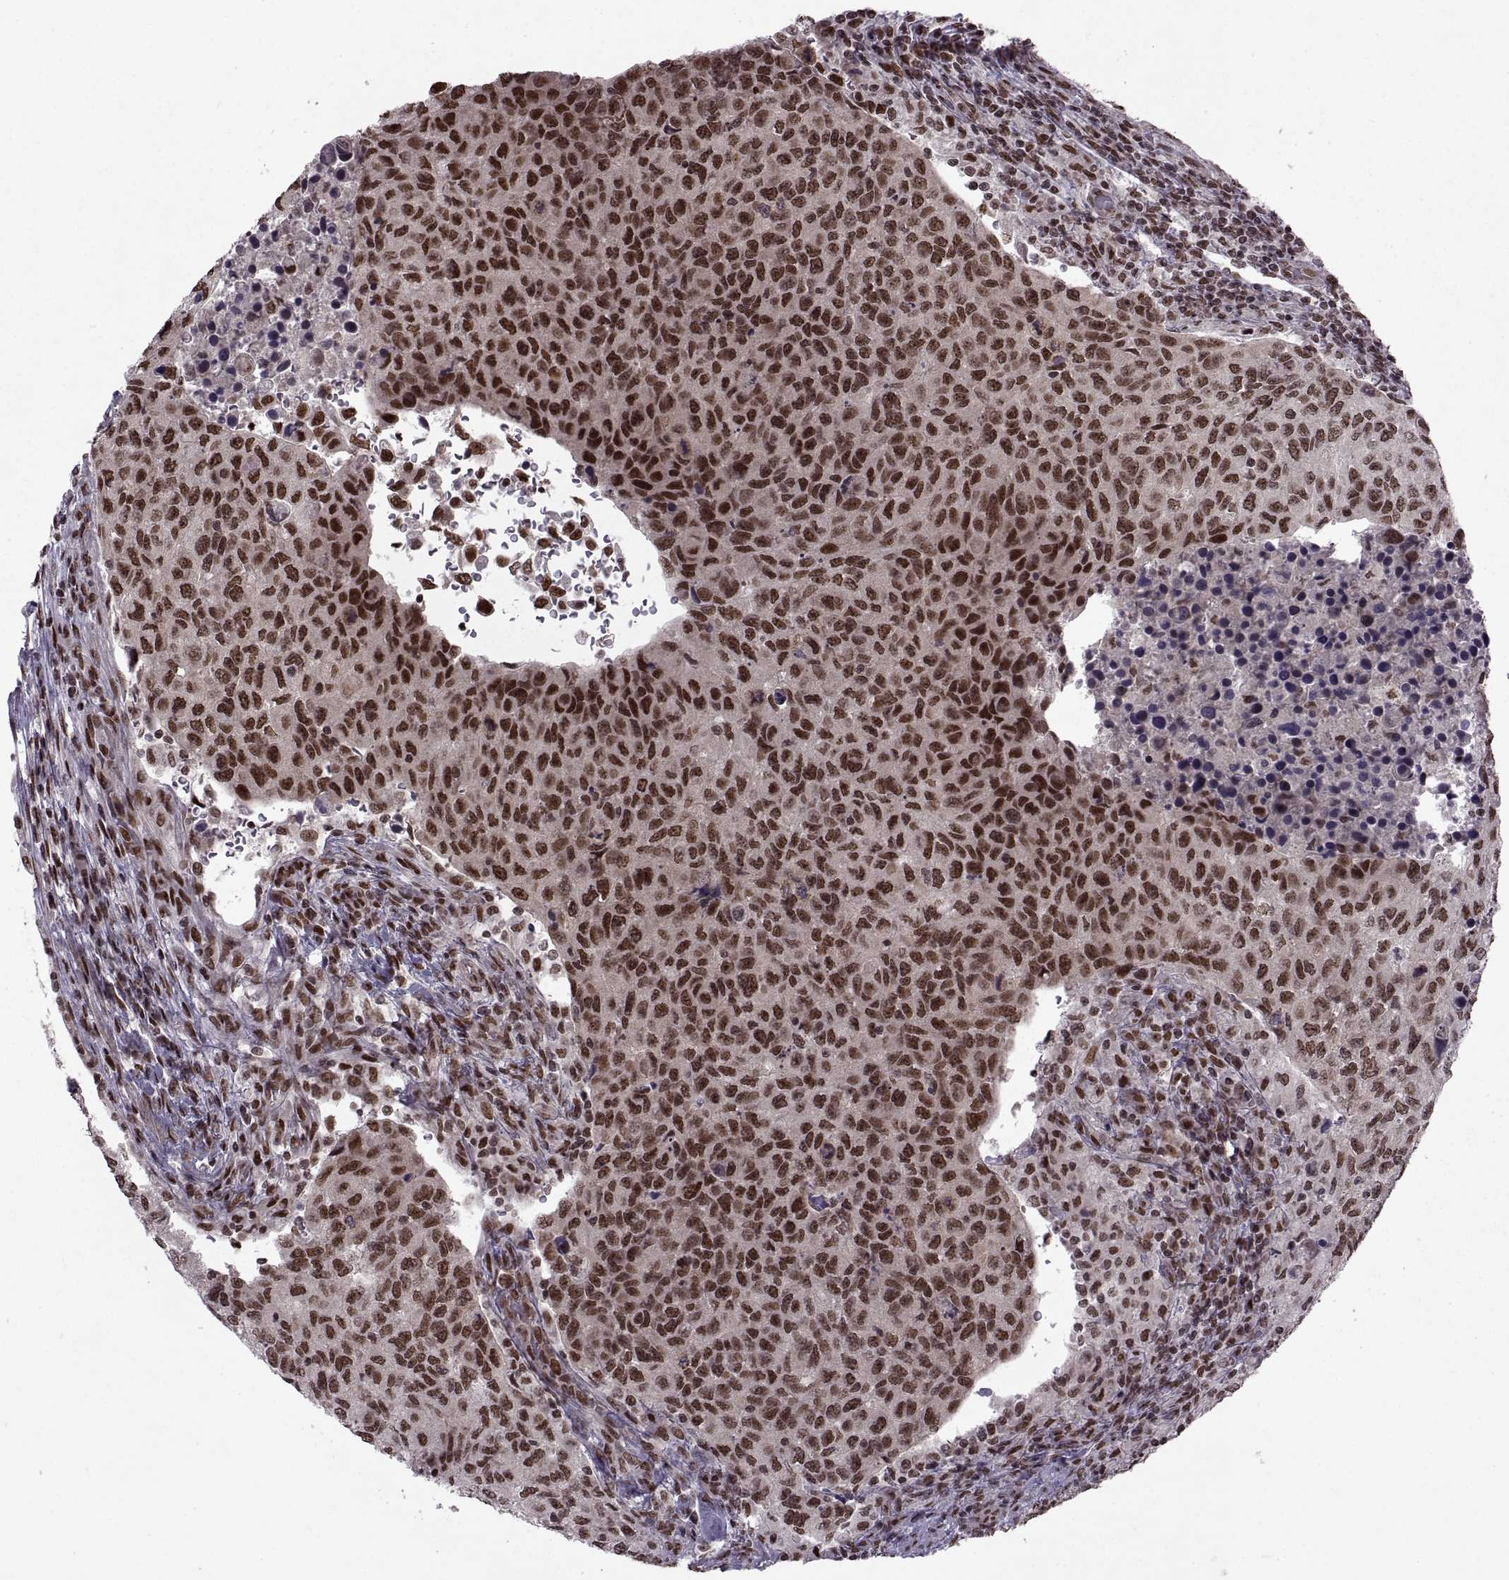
{"staining": {"intensity": "strong", "quantity": ">75%", "location": "nuclear"}, "tissue": "urothelial cancer", "cell_type": "Tumor cells", "image_type": "cancer", "snomed": [{"axis": "morphology", "description": "Urothelial carcinoma, High grade"}, {"axis": "topography", "description": "Urinary bladder"}], "caption": "The image shows staining of urothelial carcinoma (high-grade), revealing strong nuclear protein positivity (brown color) within tumor cells. (Brightfield microscopy of DAB IHC at high magnification).", "gene": "MT1E", "patient": {"sex": "female", "age": 78}}